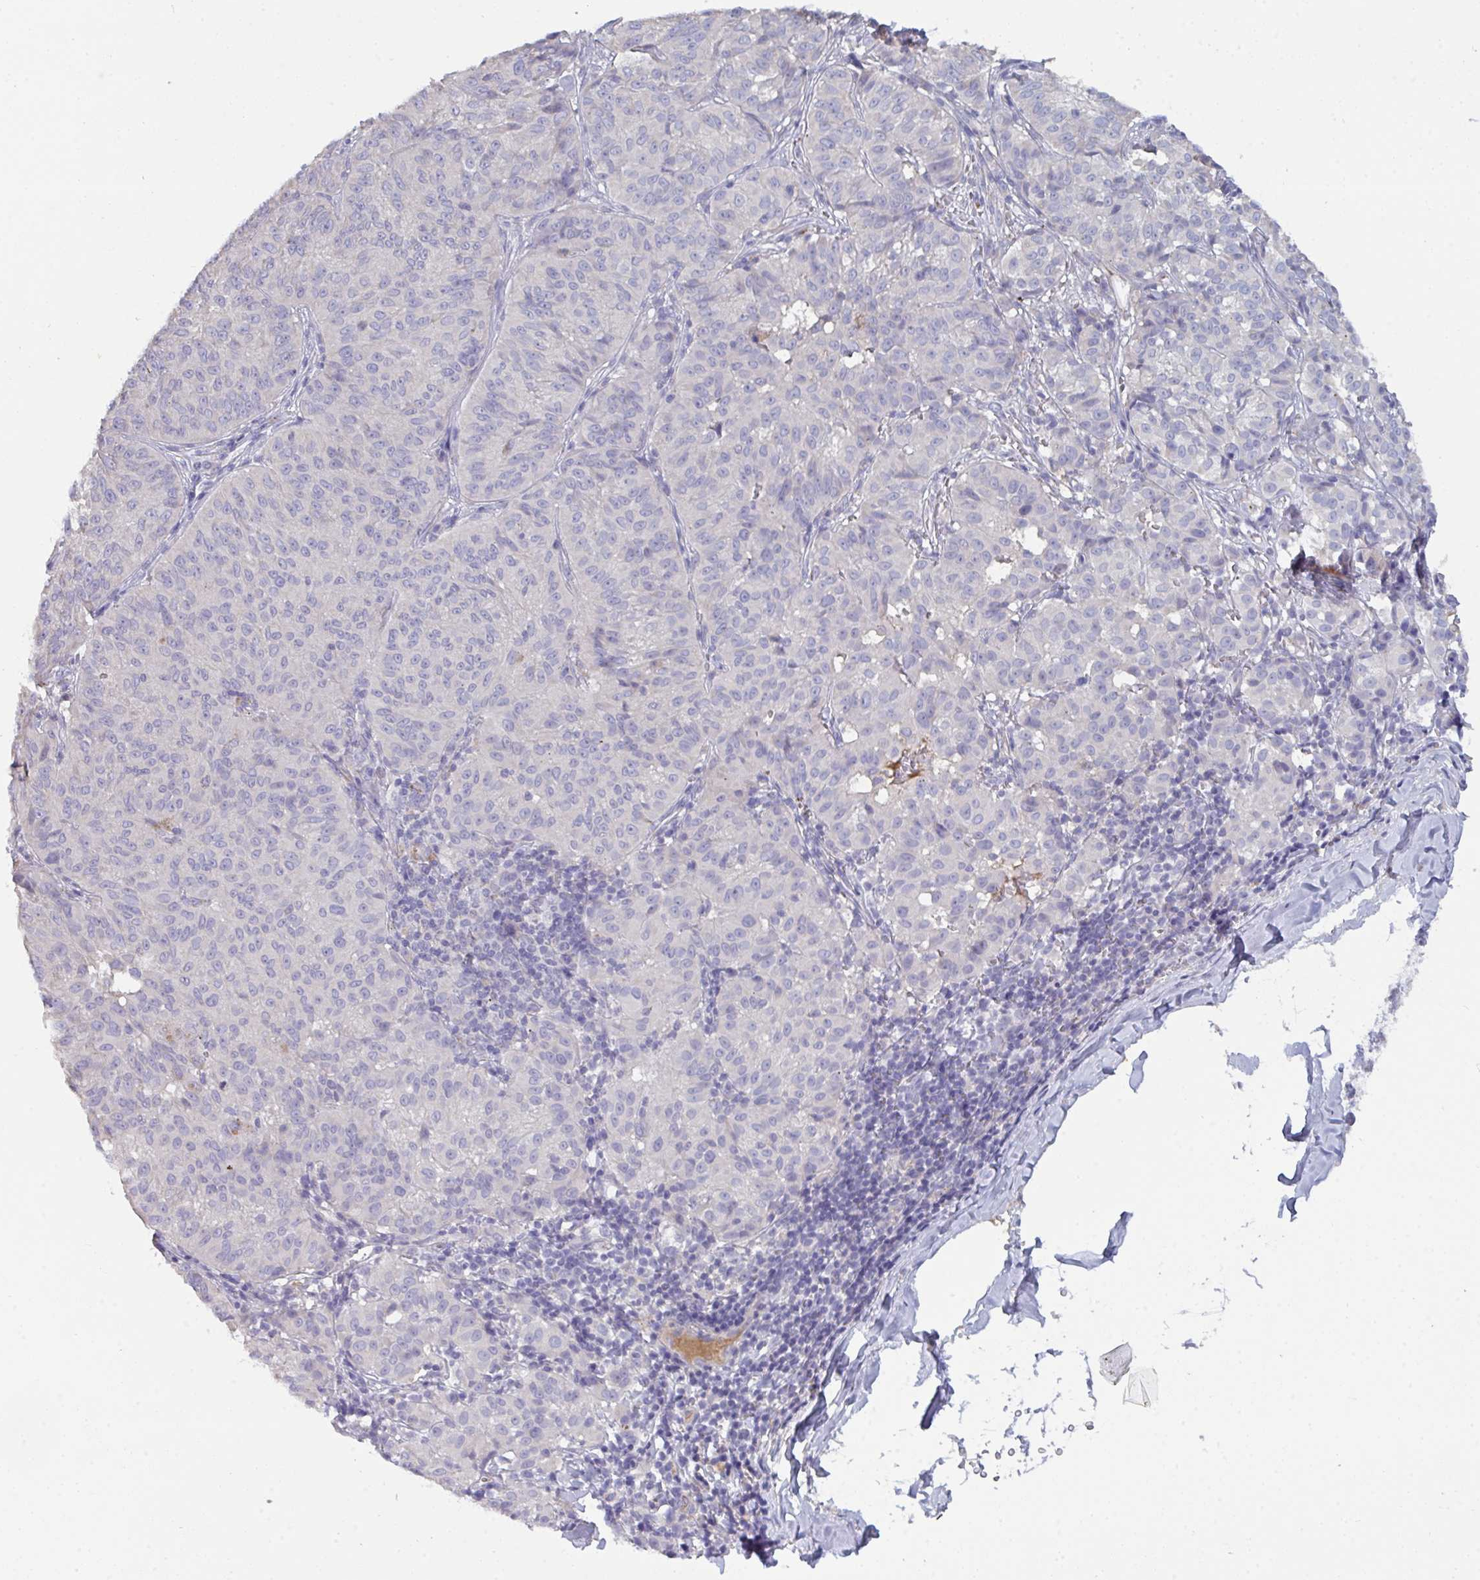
{"staining": {"intensity": "negative", "quantity": "none", "location": "none"}, "tissue": "melanoma", "cell_type": "Tumor cells", "image_type": "cancer", "snomed": [{"axis": "morphology", "description": "Malignant melanoma, NOS"}, {"axis": "topography", "description": "Skin"}], "caption": "A high-resolution image shows IHC staining of melanoma, which displays no significant positivity in tumor cells.", "gene": "HGFAC", "patient": {"sex": "female", "age": 72}}